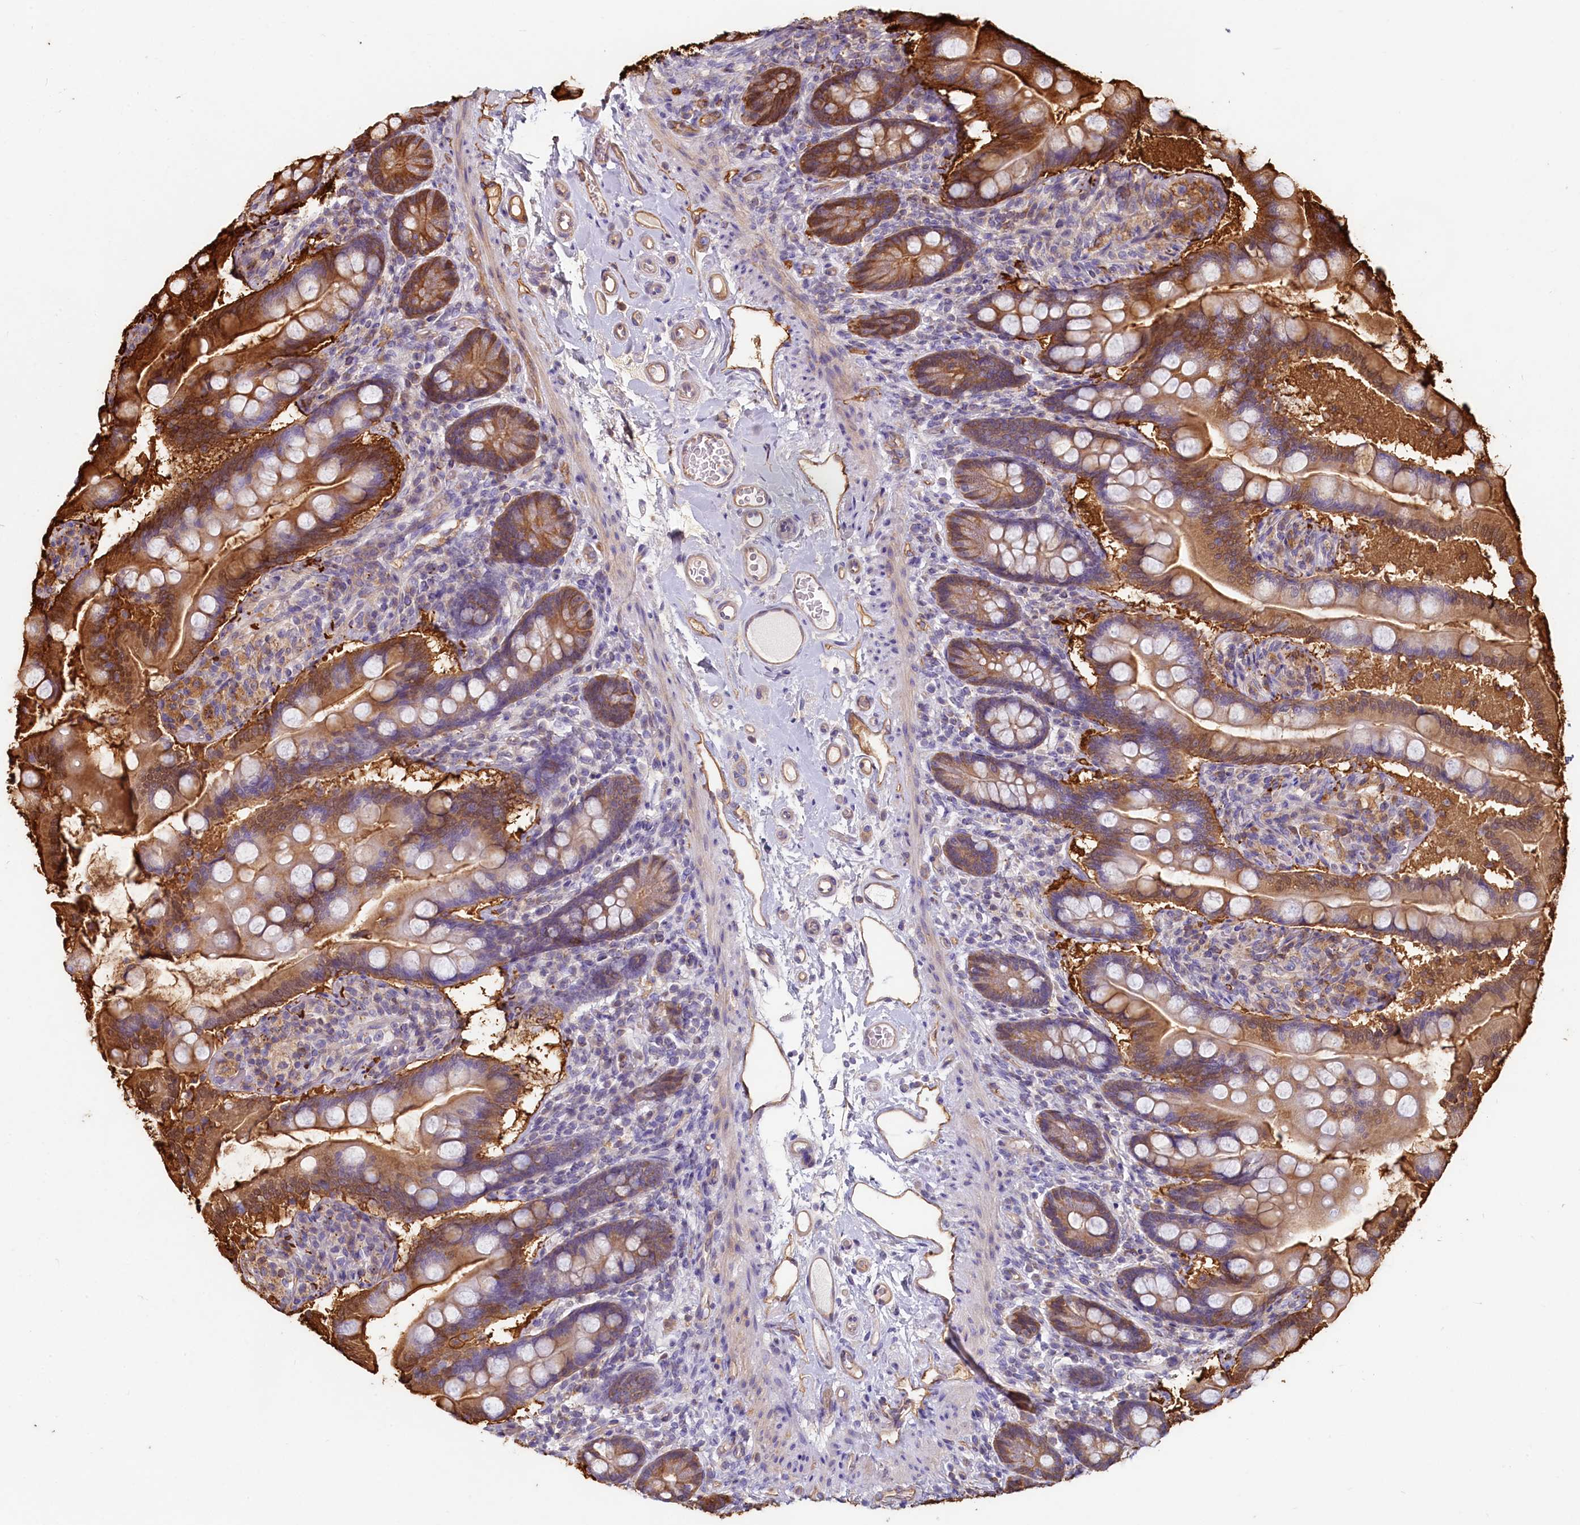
{"staining": {"intensity": "strong", "quantity": "25%-75%", "location": "cytoplasmic/membranous"}, "tissue": "small intestine", "cell_type": "Glandular cells", "image_type": "normal", "snomed": [{"axis": "morphology", "description": "Normal tissue, NOS"}, {"axis": "topography", "description": "Small intestine"}], "caption": "Brown immunohistochemical staining in normal small intestine reveals strong cytoplasmic/membranous expression in about 25%-75% of glandular cells. (DAB (3,3'-diaminobenzidine) = brown stain, brightfield microscopy at high magnification).", "gene": "LMOD3", "patient": {"sex": "female", "age": 64}}